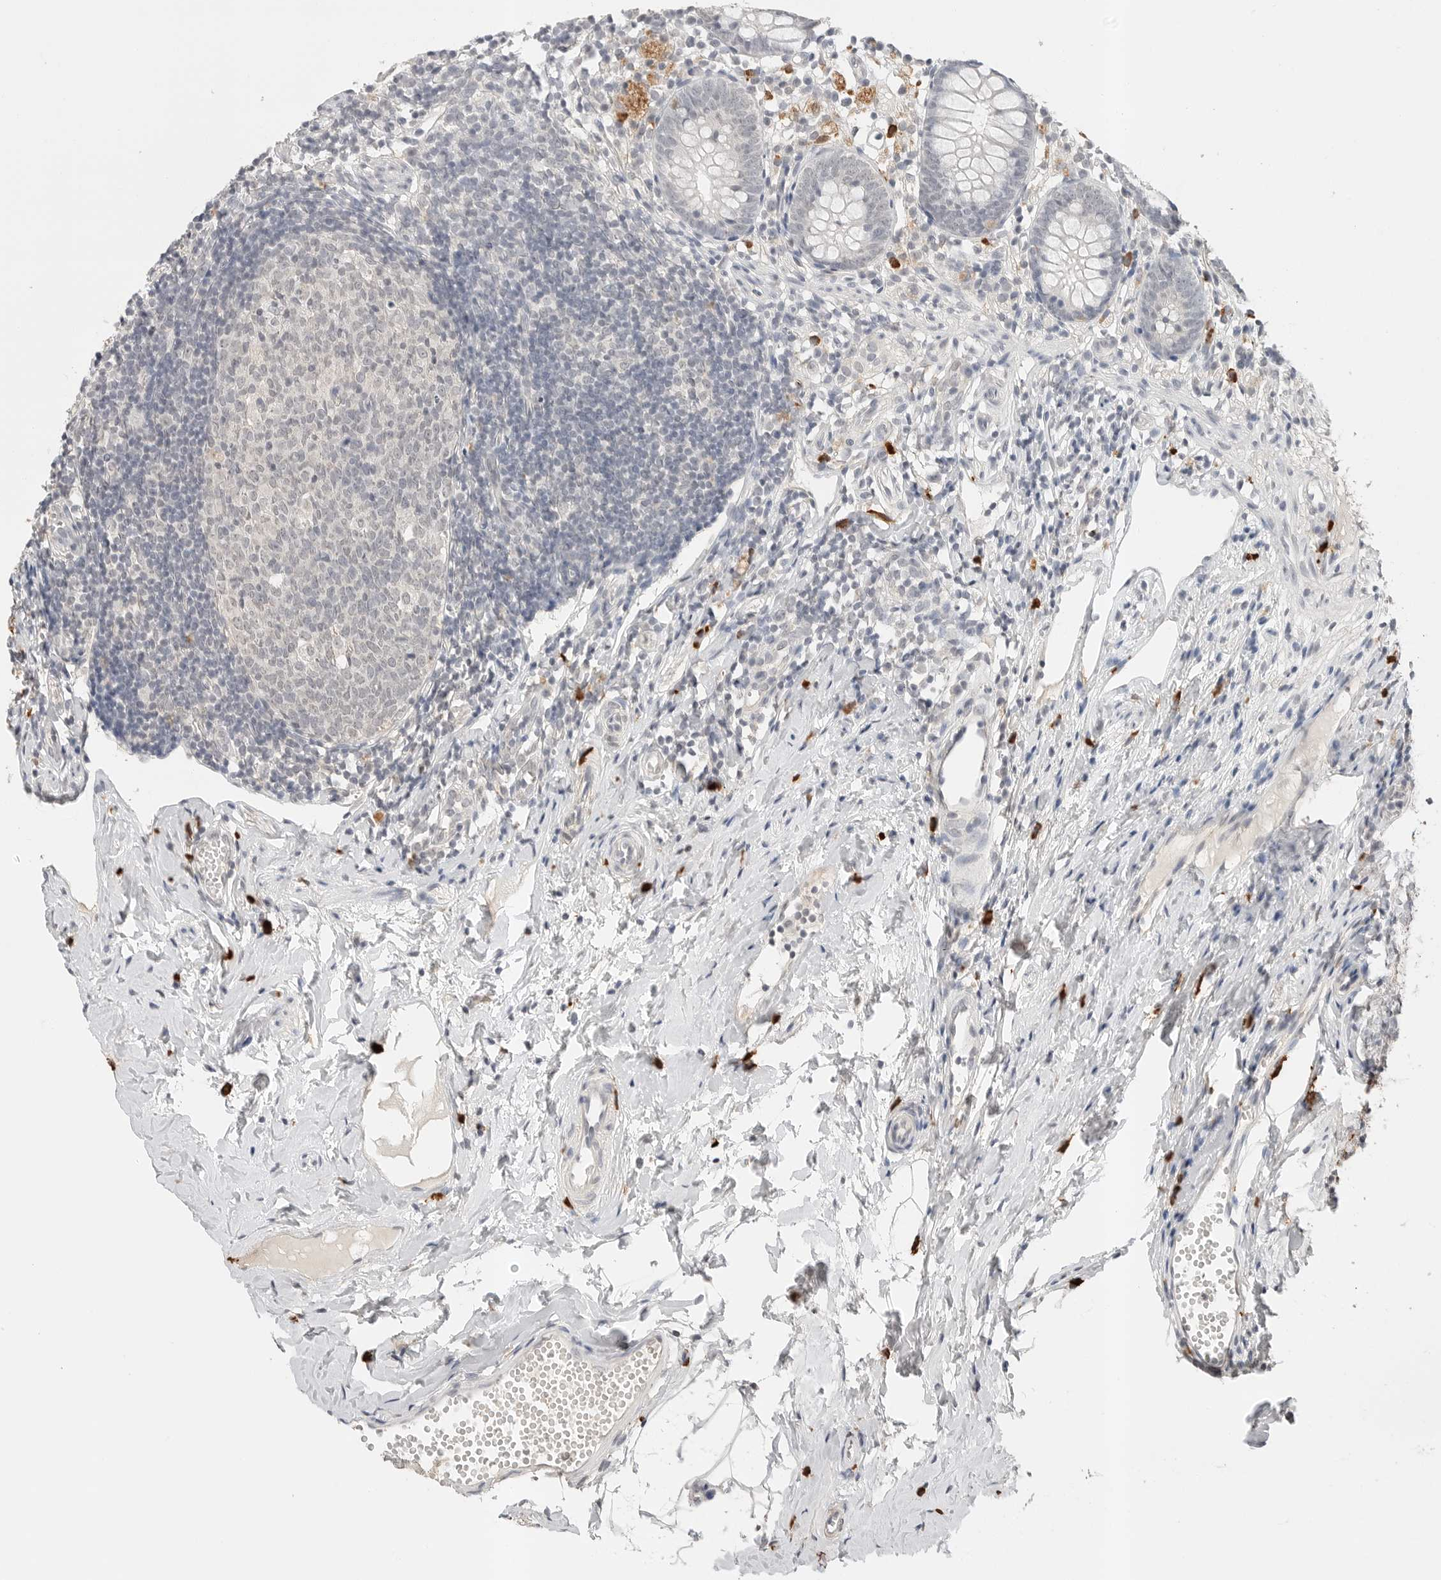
{"staining": {"intensity": "weak", "quantity": "<25%", "location": "cytoplasmic/membranous,nuclear"}, "tissue": "appendix", "cell_type": "Glandular cells", "image_type": "normal", "snomed": [{"axis": "morphology", "description": "Normal tissue, NOS"}, {"axis": "topography", "description": "Appendix"}], "caption": "A high-resolution photomicrograph shows IHC staining of normal appendix, which displays no significant staining in glandular cells. (DAB (3,3'-diaminobenzidine) immunohistochemistry (IHC), high magnification).", "gene": "IL24", "patient": {"sex": "female", "age": 20}}